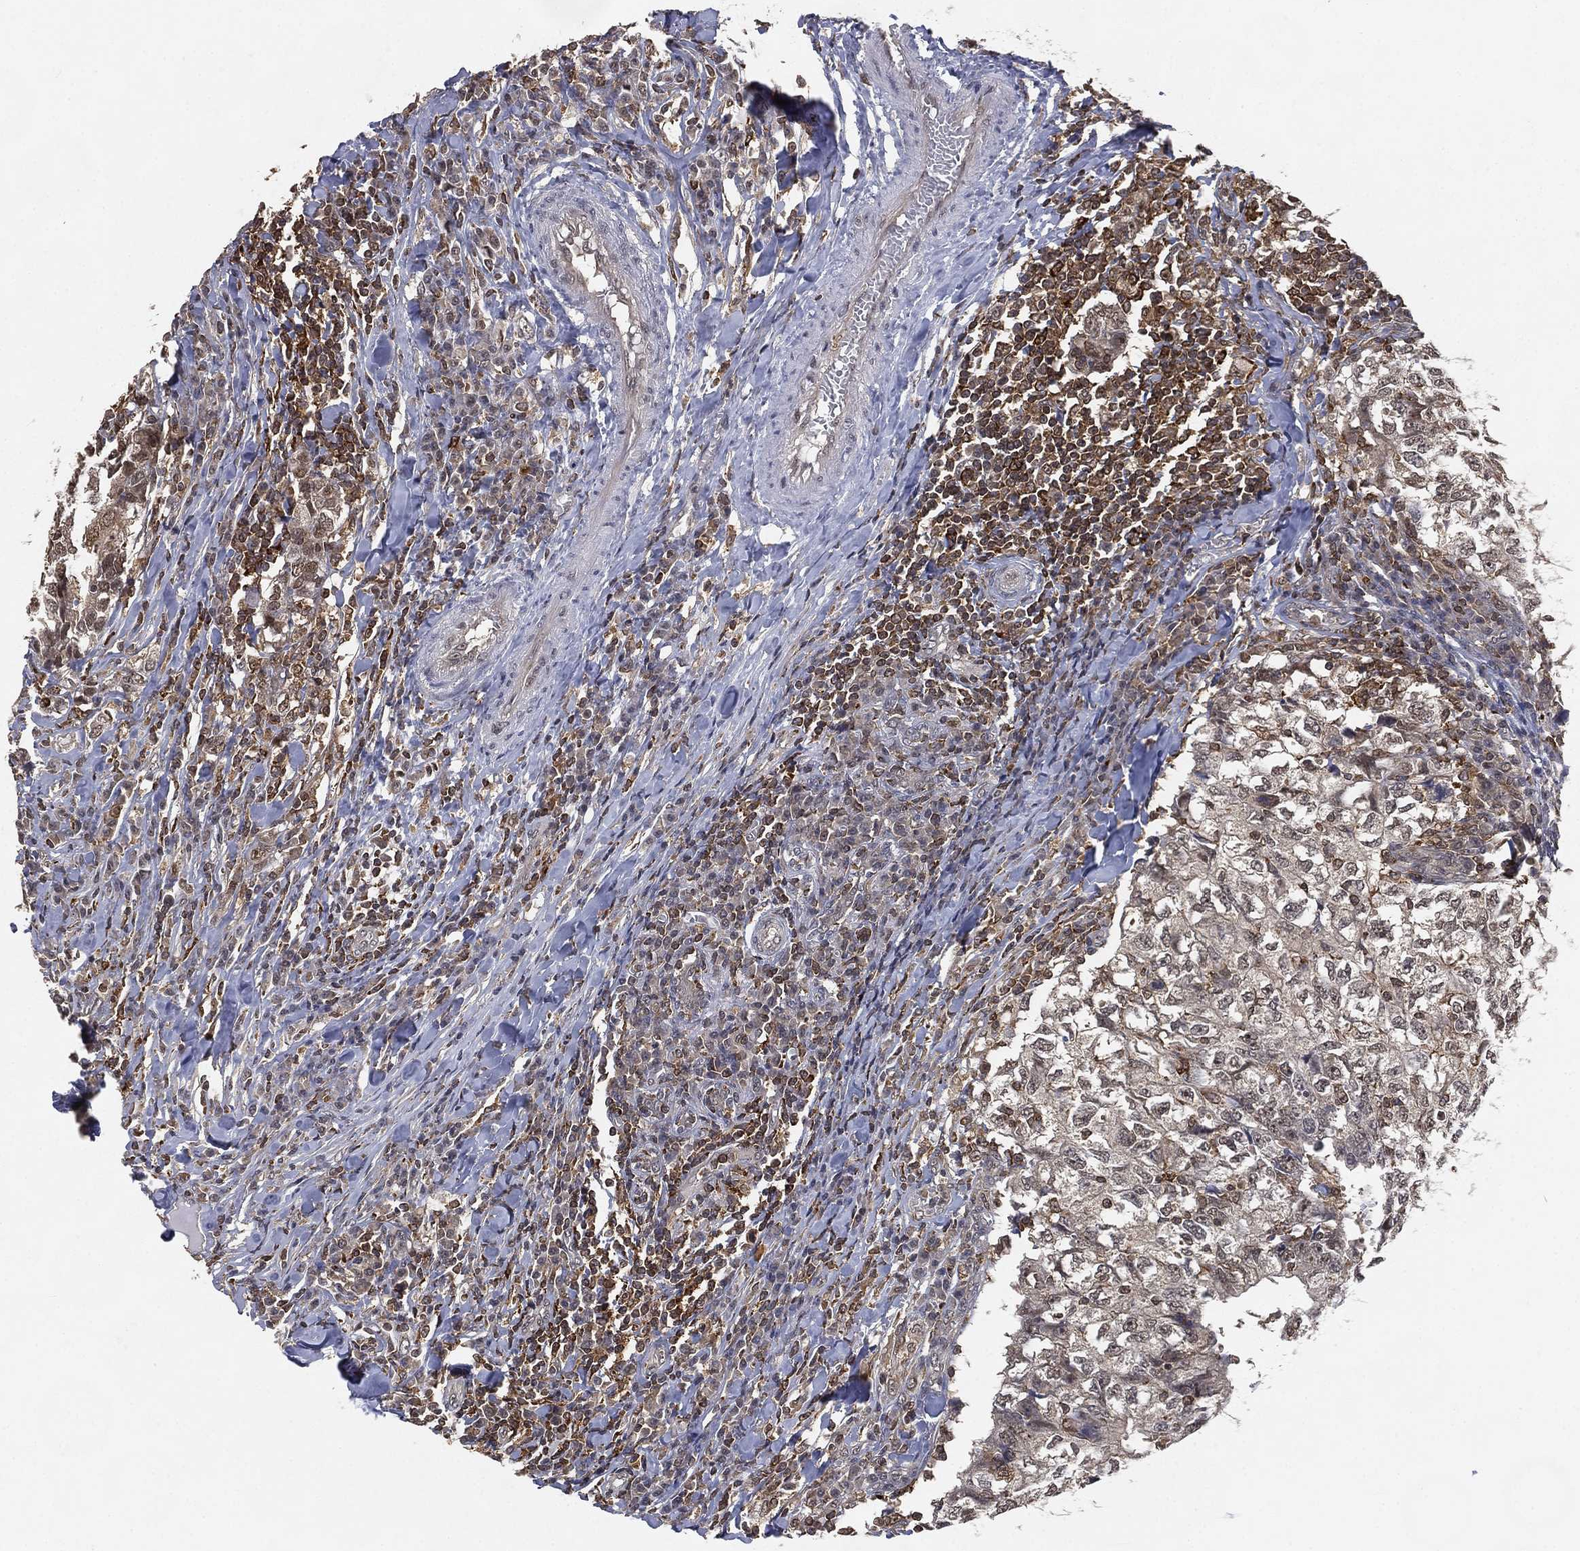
{"staining": {"intensity": "negative", "quantity": "none", "location": "none"}, "tissue": "breast cancer", "cell_type": "Tumor cells", "image_type": "cancer", "snomed": [{"axis": "morphology", "description": "Duct carcinoma"}, {"axis": "topography", "description": "Breast"}], "caption": "Immunohistochemistry image of human invasive ductal carcinoma (breast) stained for a protein (brown), which demonstrates no positivity in tumor cells.", "gene": "WDR26", "patient": {"sex": "female", "age": 30}}